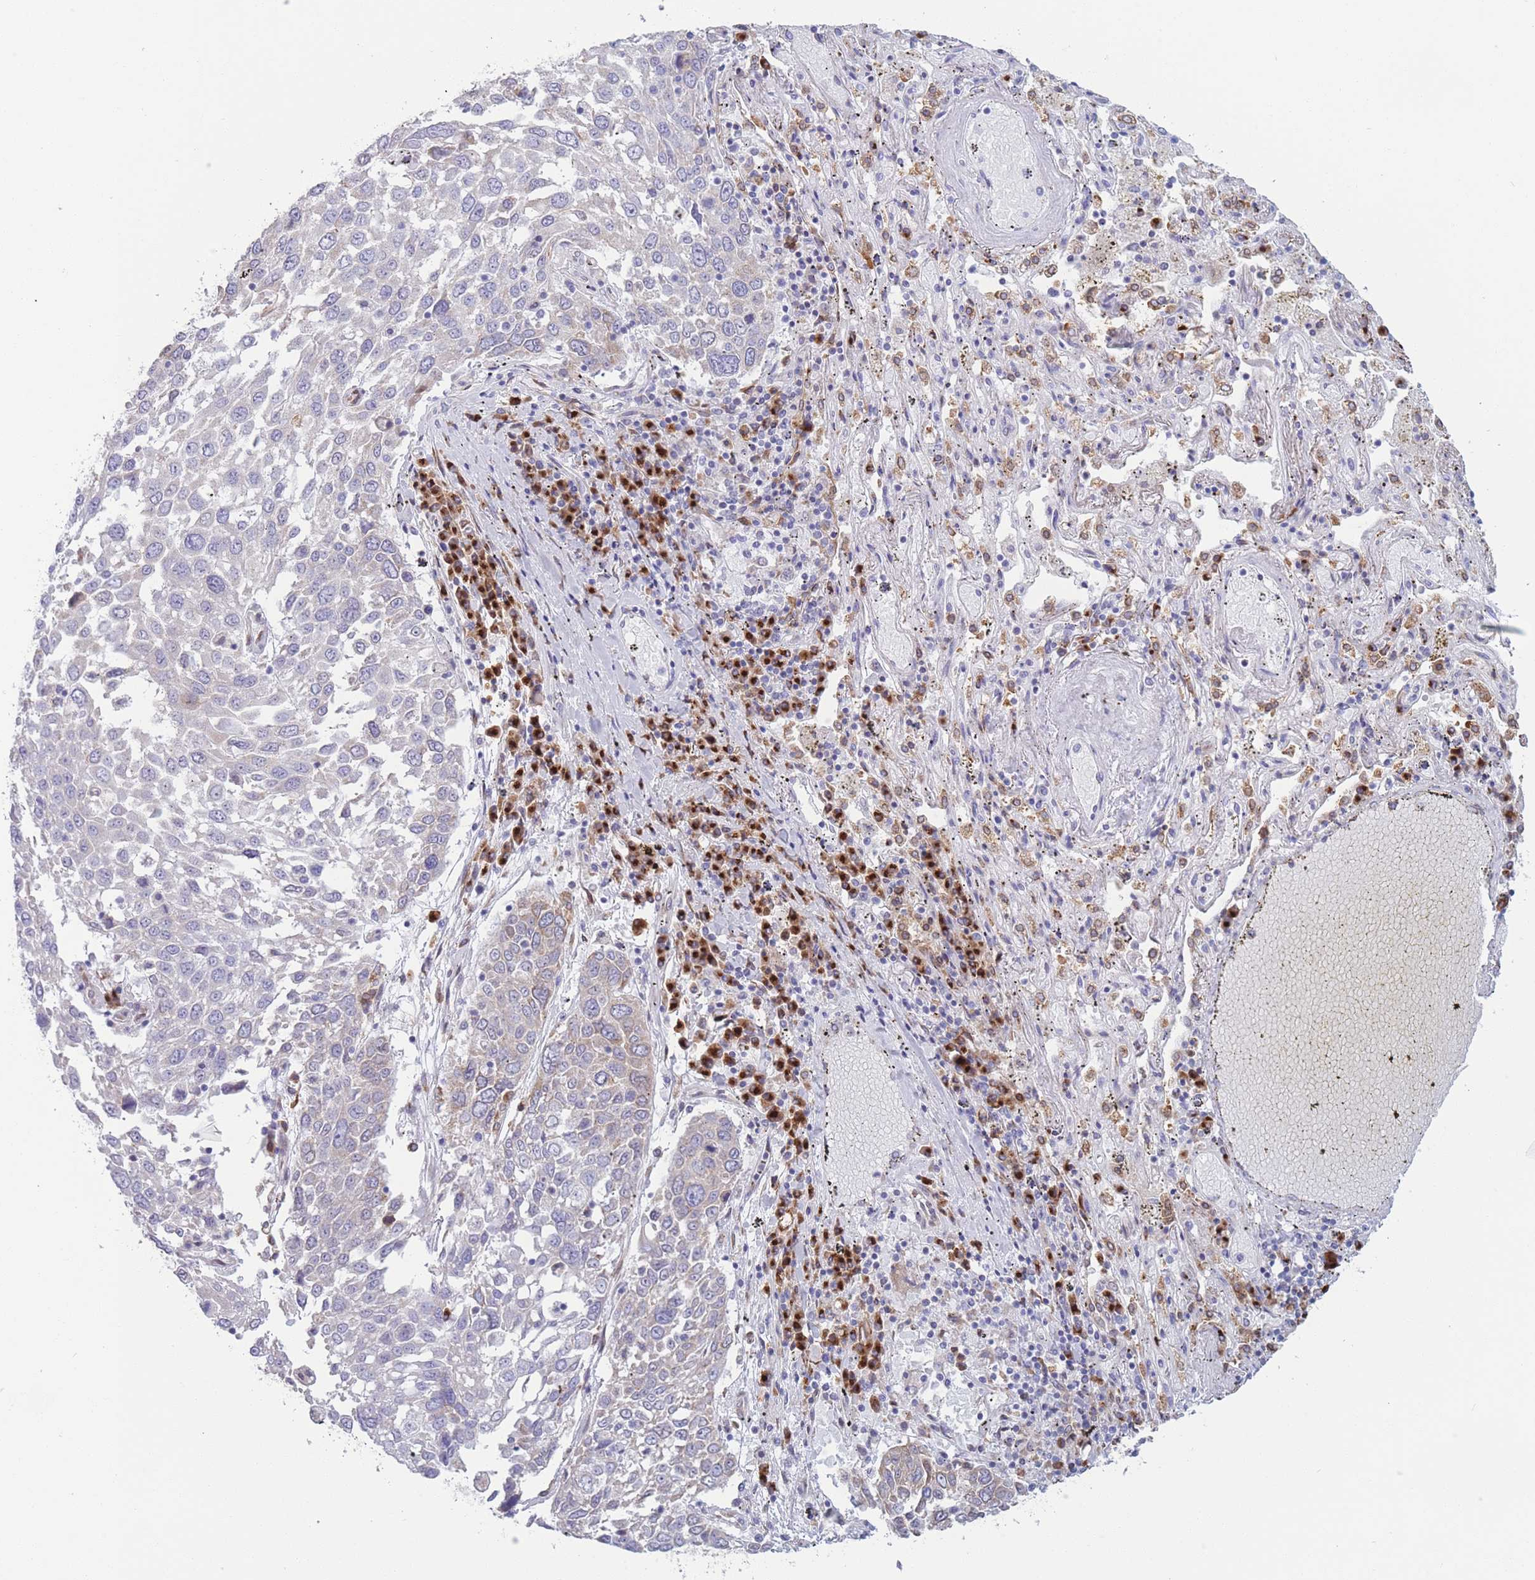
{"staining": {"intensity": "negative", "quantity": "none", "location": "none"}, "tissue": "lung cancer", "cell_type": "Tumor cells", "image_type": "cancer", "snomed": [{"axis": "morphology", "description": "Squamous cell carcinoma, NOS"}, {"axis": "topography", "description": "Lung"}], "caption": "Immunohistochemistry (IHC) image of squamous cell carcinoma (lung) stained for a protein (brown), which shows no staining in tumor cells. (DAB (3,3'-diaminobenzidine) IHC, high magnification).", "gene": "MRPL30", "patient": {"sex": "male", "age": 65}}